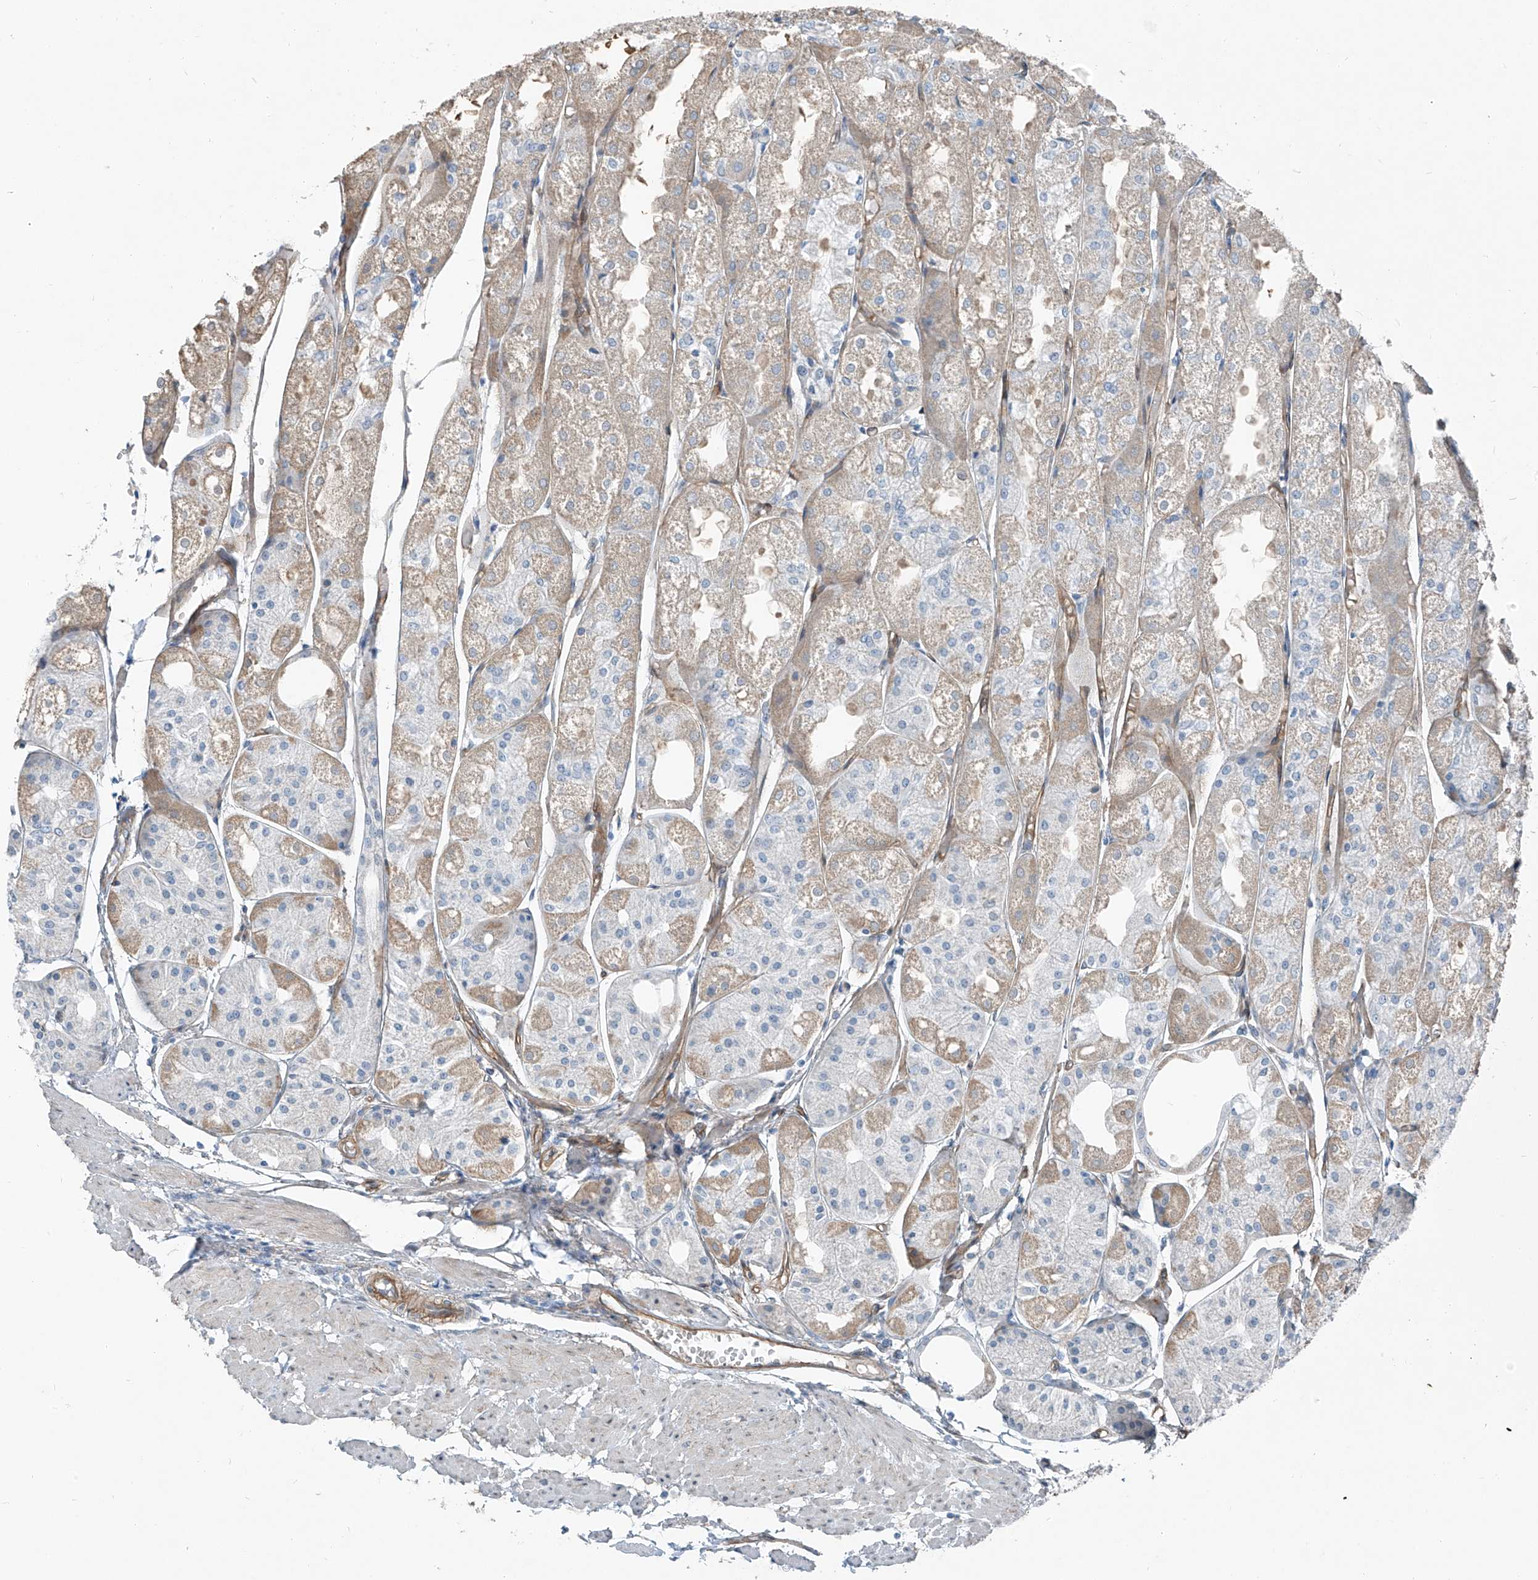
{"staining": {"intensity": "weak", "quantity": "25%-75%", "location": "cytoplasmic/membranous"}, "tissue": "stomach", "cell_type": "Glandular cells", "image_type": "normal", "snomed": [{"axis": "morphology", "description": "Normal tissue, NOS"}, {"axis": "topography", "description": "Stomach, upper"}], "caption": "Immunohistochemistry histopathology image of normal human stomach stained for a protein (brown), which shows low levels of weak cytoplasmic/membranous positivity in about 25%-75% of glandular cells.", "gene": "TNS2", "patient": {"sex": "male", "age": 72}}